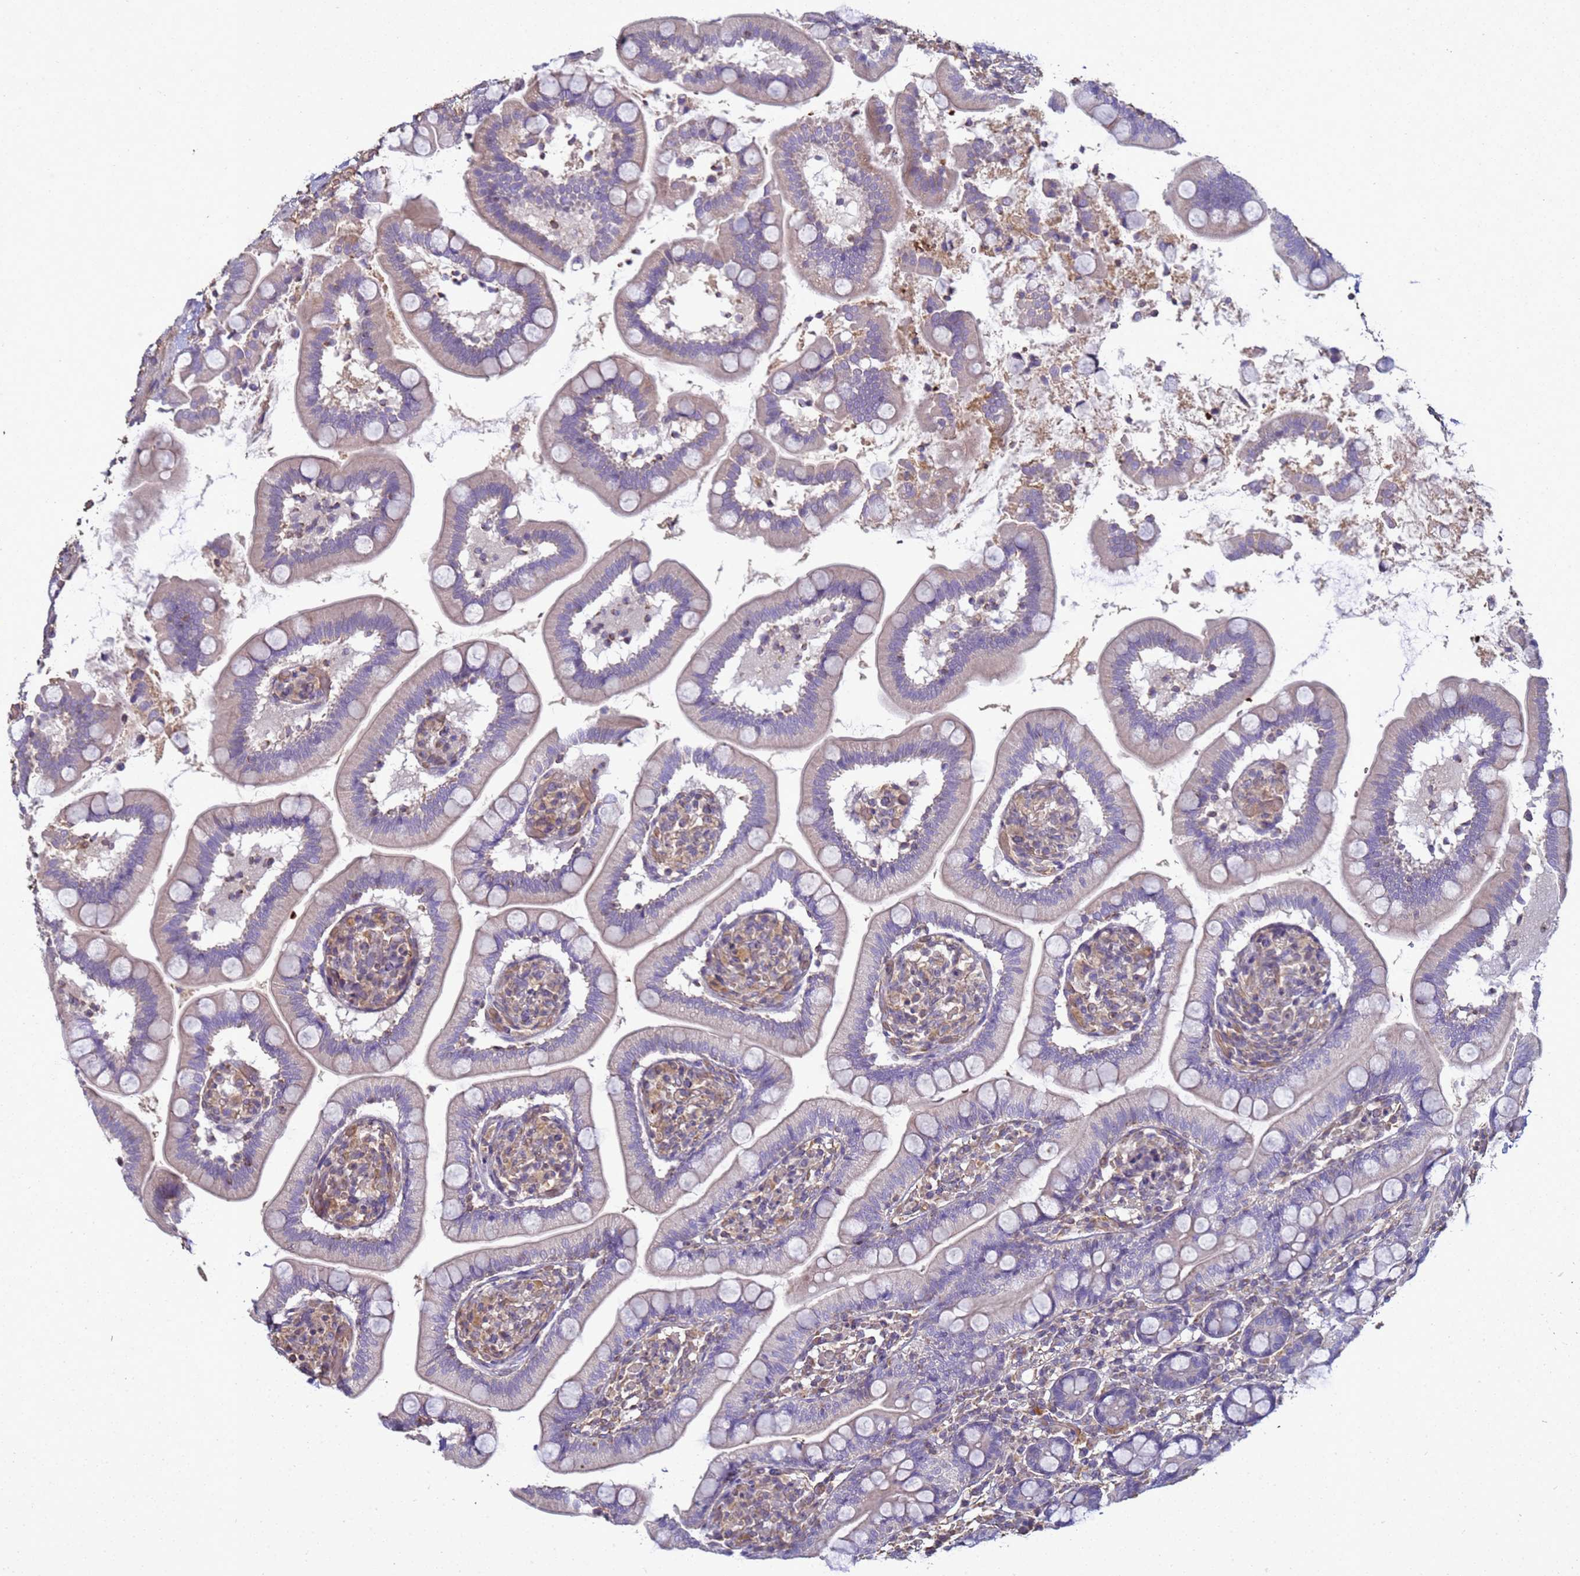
{"staining": {"intensity": "weak", "quantity": "<25%", "location": "cytoplasmic/membranous"}, "tissue": "small intestine", "cell_type": "Glandular cells", "image_type": "normal", "snomed": [{"axis": "morphology", "description": "Normal tissue, NOS"}, {"axis": "topography", "description": "Small intestine"}], "caption": "An immunohistochemistry micrograph of unremarkable small intestine is shown. There is no staining in glandular cells of small intestine. (Brightfield microscopy of DAB (3,3'-diaminobenzidine) immunohistochemistry (IHC) at high magnification).", "gene": "SGIP1", "patient": {"sex": "female", "age": 64}}